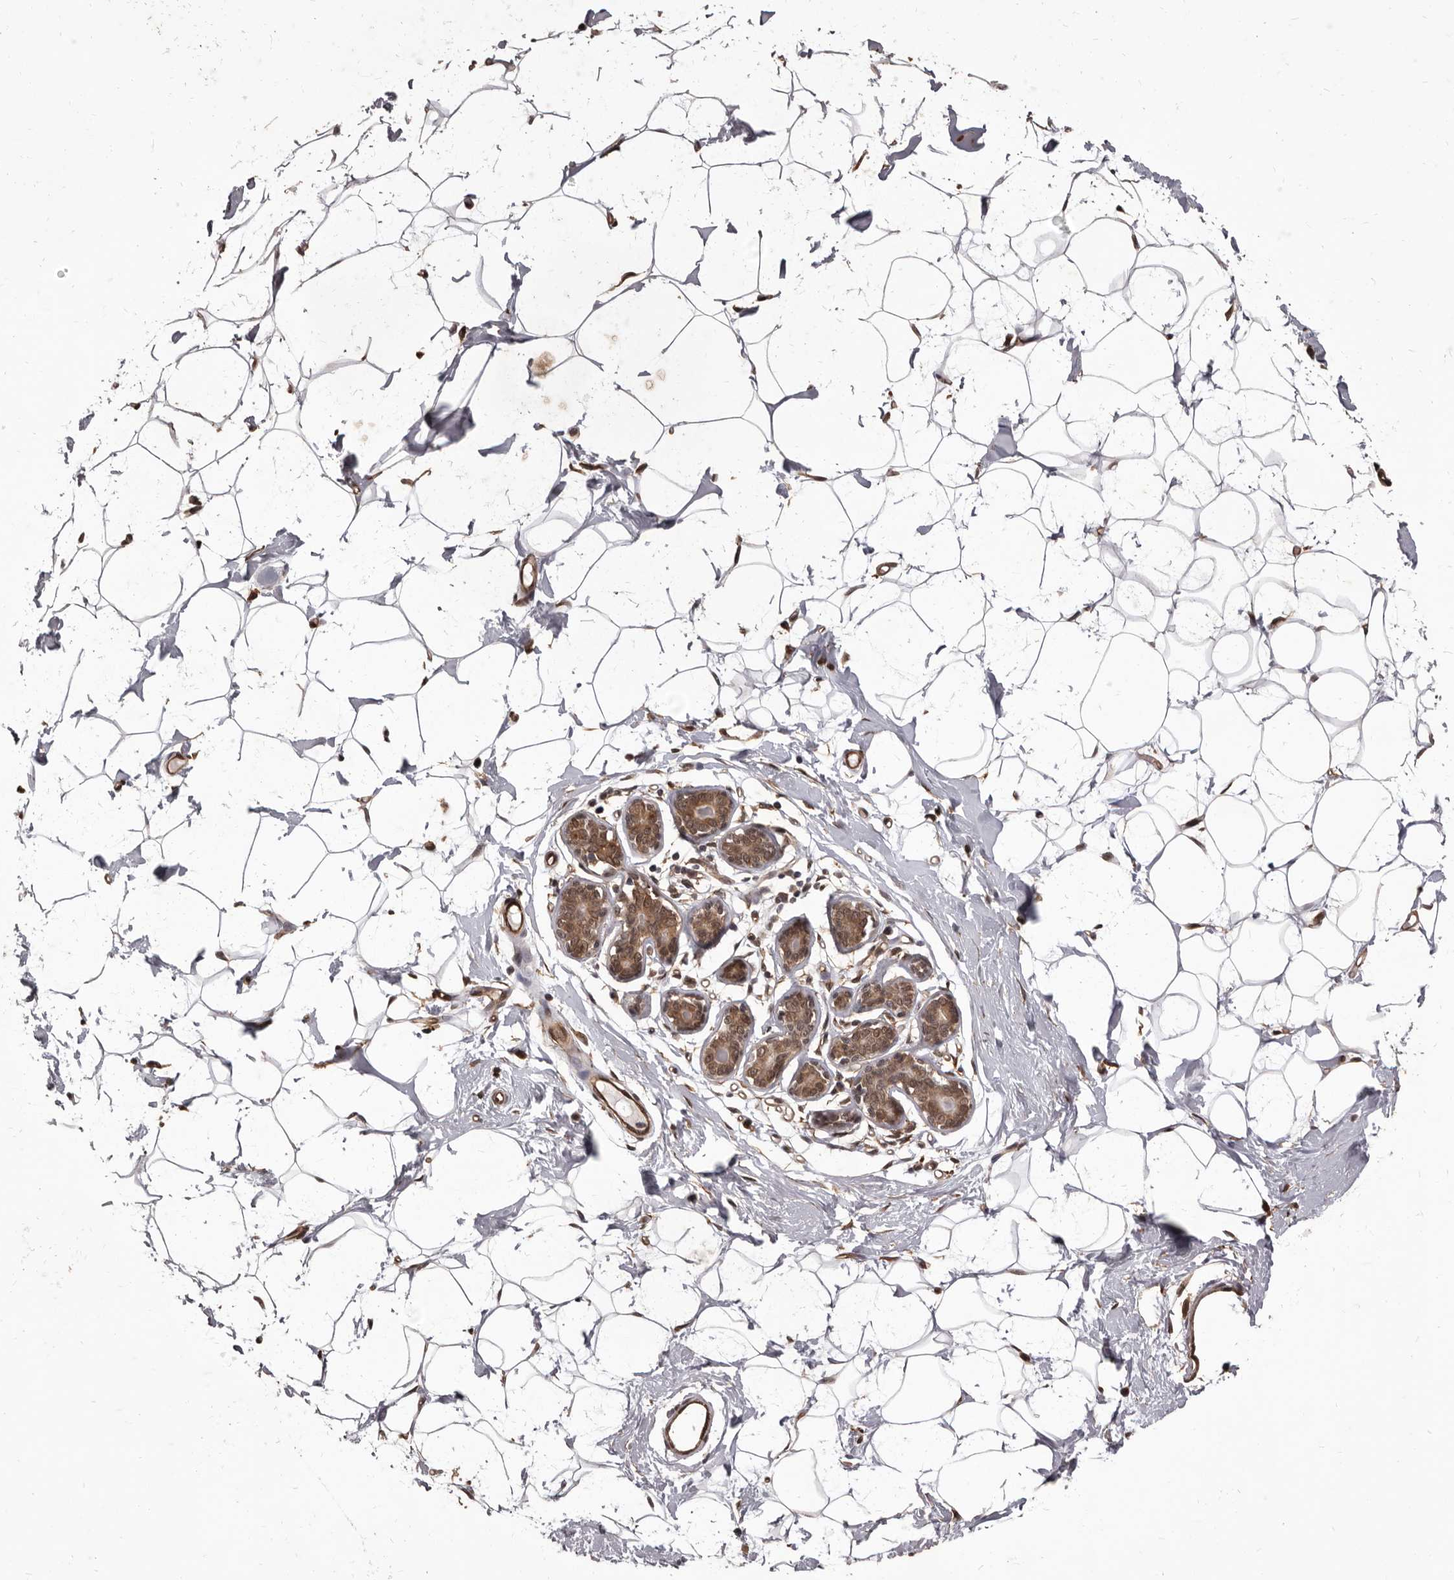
{"staining": {"intensity": "moderate", "quantity": ">75%", "location": "cytoplasmic/membranous,nuclear"}, "tissue": "adipose tissue", "cell_type": "Adipocytes", "image_type": "normal", "snomed": [{"axis": "morphology", "description": "Normal tissue, NOS"}, {"axis": "topography", "description": "Breast"}], "caption": "Immunohistochemistry staining of unremarkable adipose tissue, which demonstrates medium levels of moderate cytoplasmic/membranous,nuclear staining in approximately >75% of adipocytes indicating moderate cytoplasmic/membranous,nuclear protein staining. The staining was performed using DAB (3,3'-diaminobenzidine) (brown) for protein detection and nuclei were counterstained in hematoxylin (blue).", "gene": "ADAMTS20", "patient": {"sex": "female", "age": 23}}